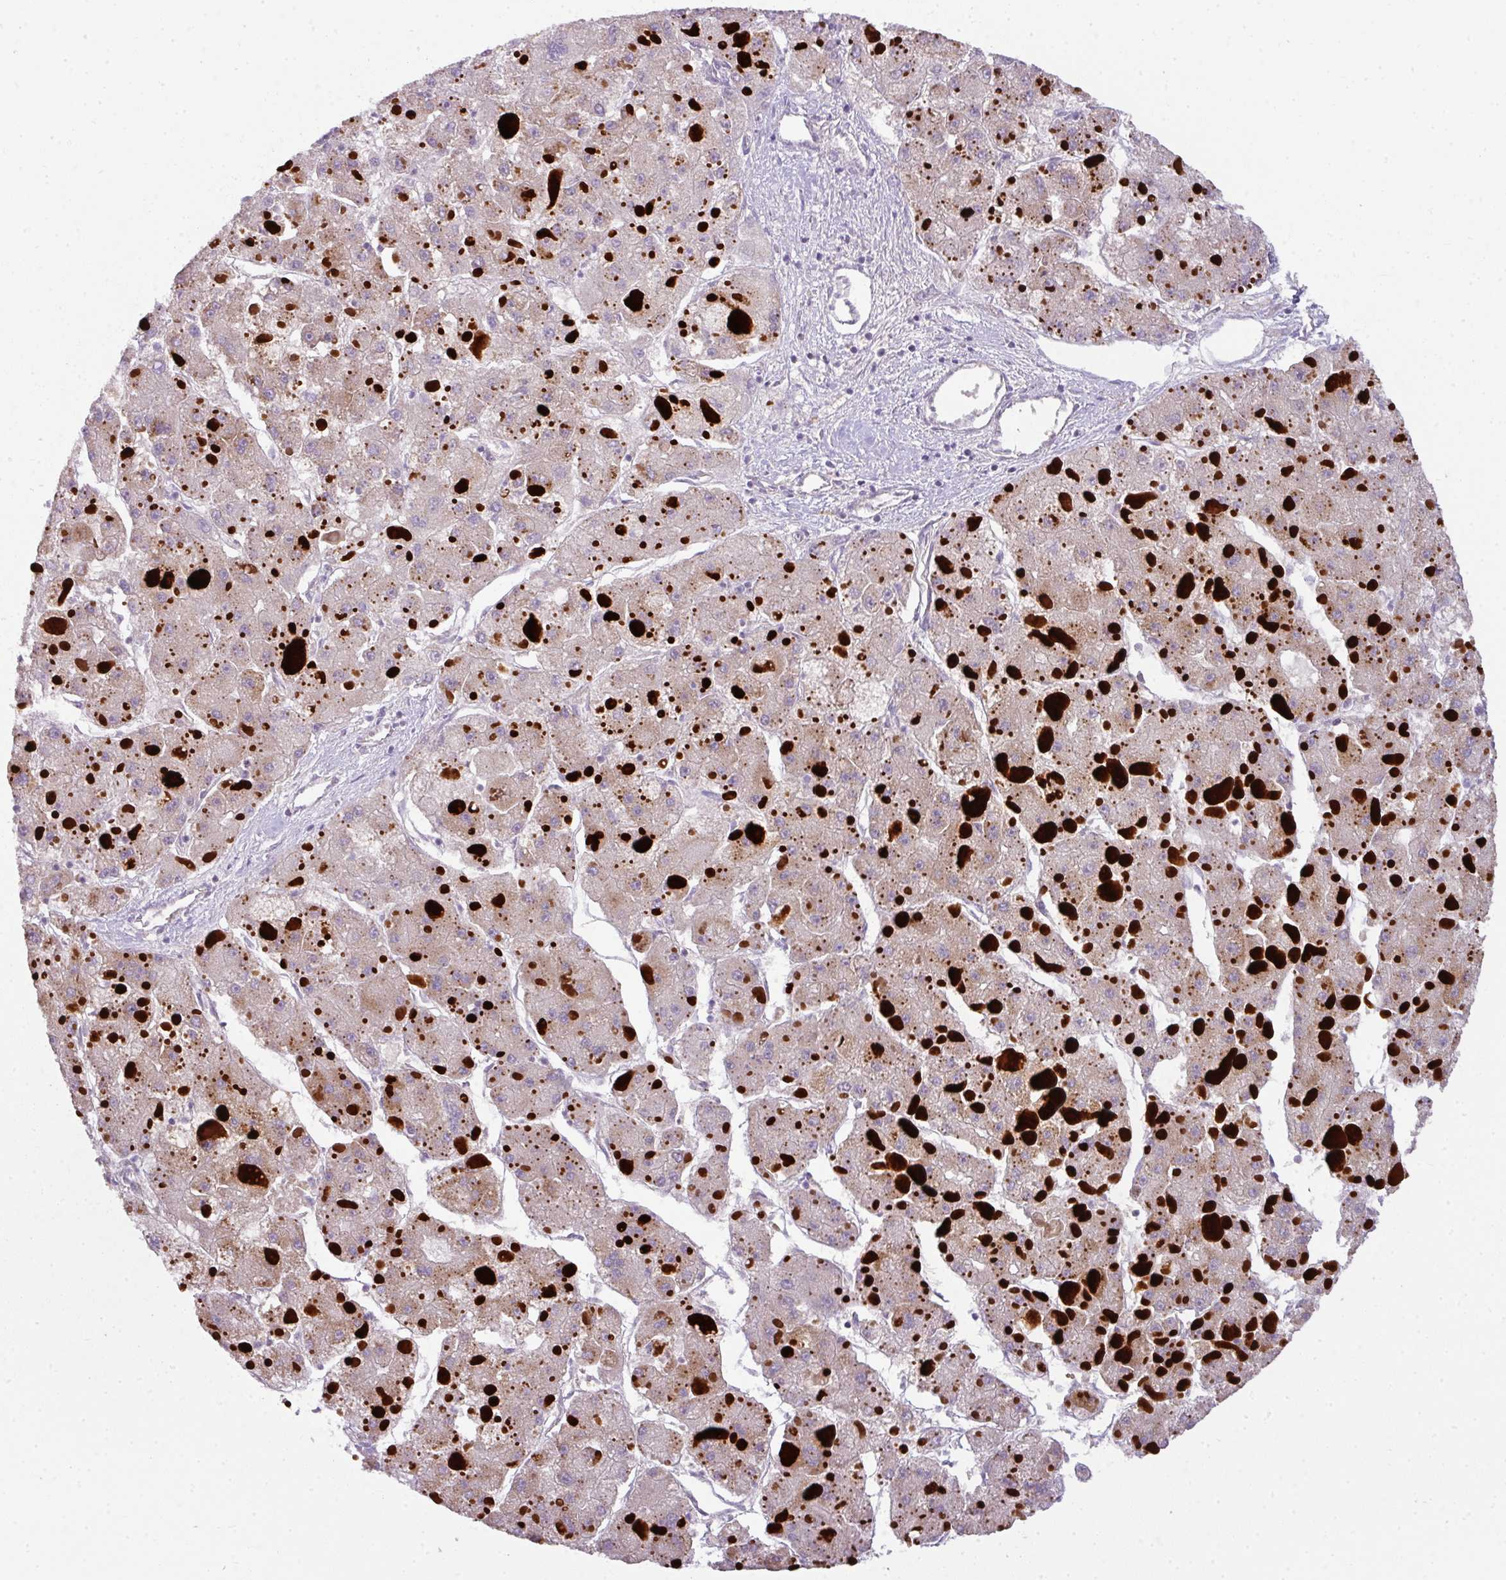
{"staining": {"intensity": "negative", "quantity": "none", "location": "none"}, "tissue": "liver cancer", "cell_type": "Tumor cells", "image_type": "cancer", "snomed": [{"axis": "morphology", "description": "Carcinoma, Hepatocellular, NOS"}, {"axis": "topography", "description": "Liver"}], "caption": "An immunohistochemistry (IHC) photomicrograph of hepatocellular carcinoma (liver) is shown. There is no staining in tumor cells of hepatocellular carcinoma (liver). (DAB immunohistochemistry visualized using brightfield microscopy, high magnification).", "gene": "PALS2", "patient": {"sex": "female", "age": 73}}